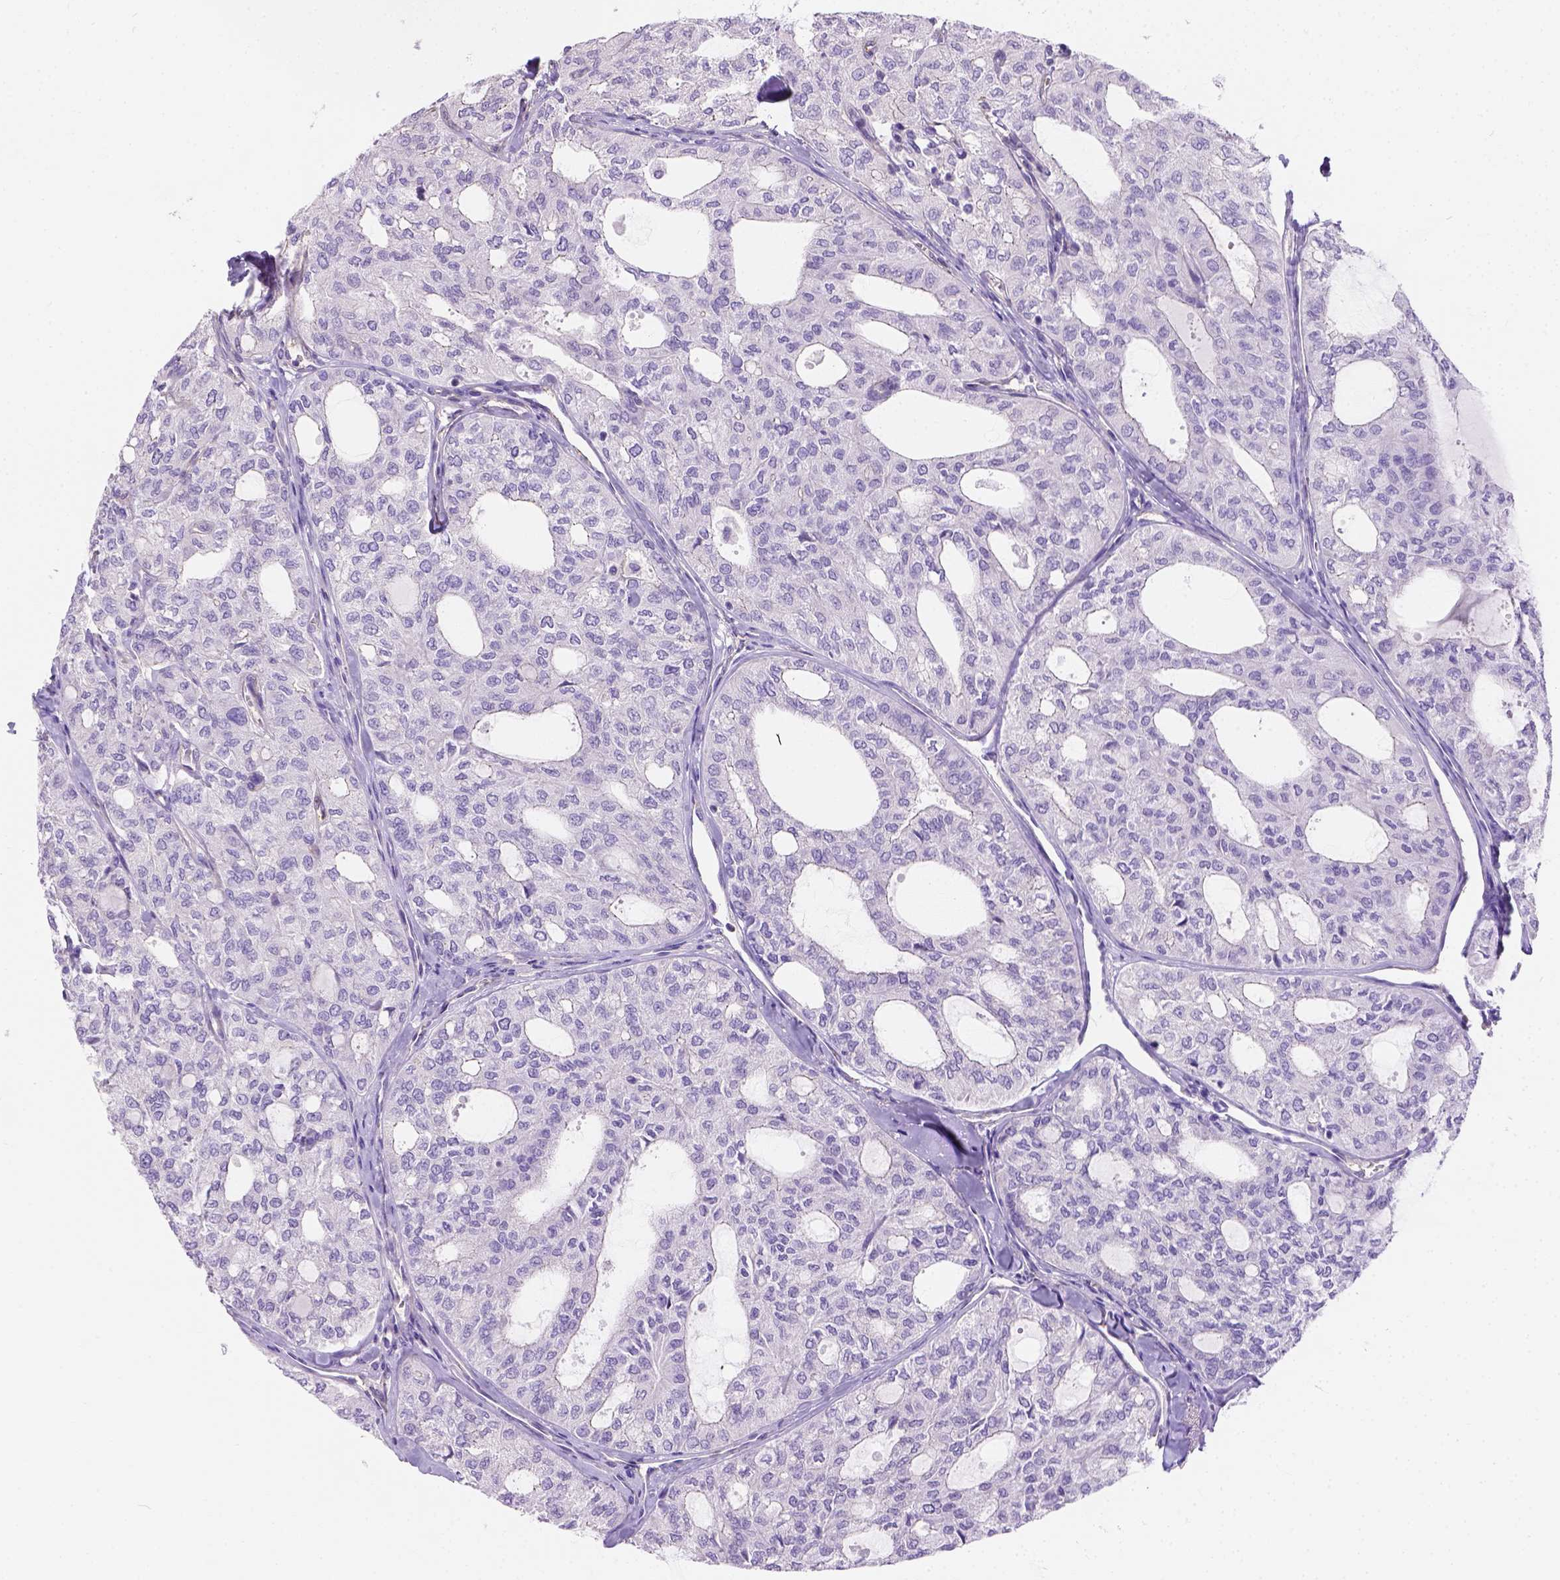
{"staining": {"intensity": "negative", "quantity": "none", "location": "none"}, "tissue": "thyroid cancer", "cell_type": "Tumor cells", "image_type": "cancer", "snomed": [{"axis": "morphology", "description": "Follicular adenoma carcinoma, NOS"}, {"axis": "topography", "description": "Thyroid gland"}], "caption": "Micrograph shows no protein staining in tumor cells of follicular adenoma carcinoma (thyroid) tissue.", "gene": "PHF7", "patient": {"sex": "male", "age": 75}}